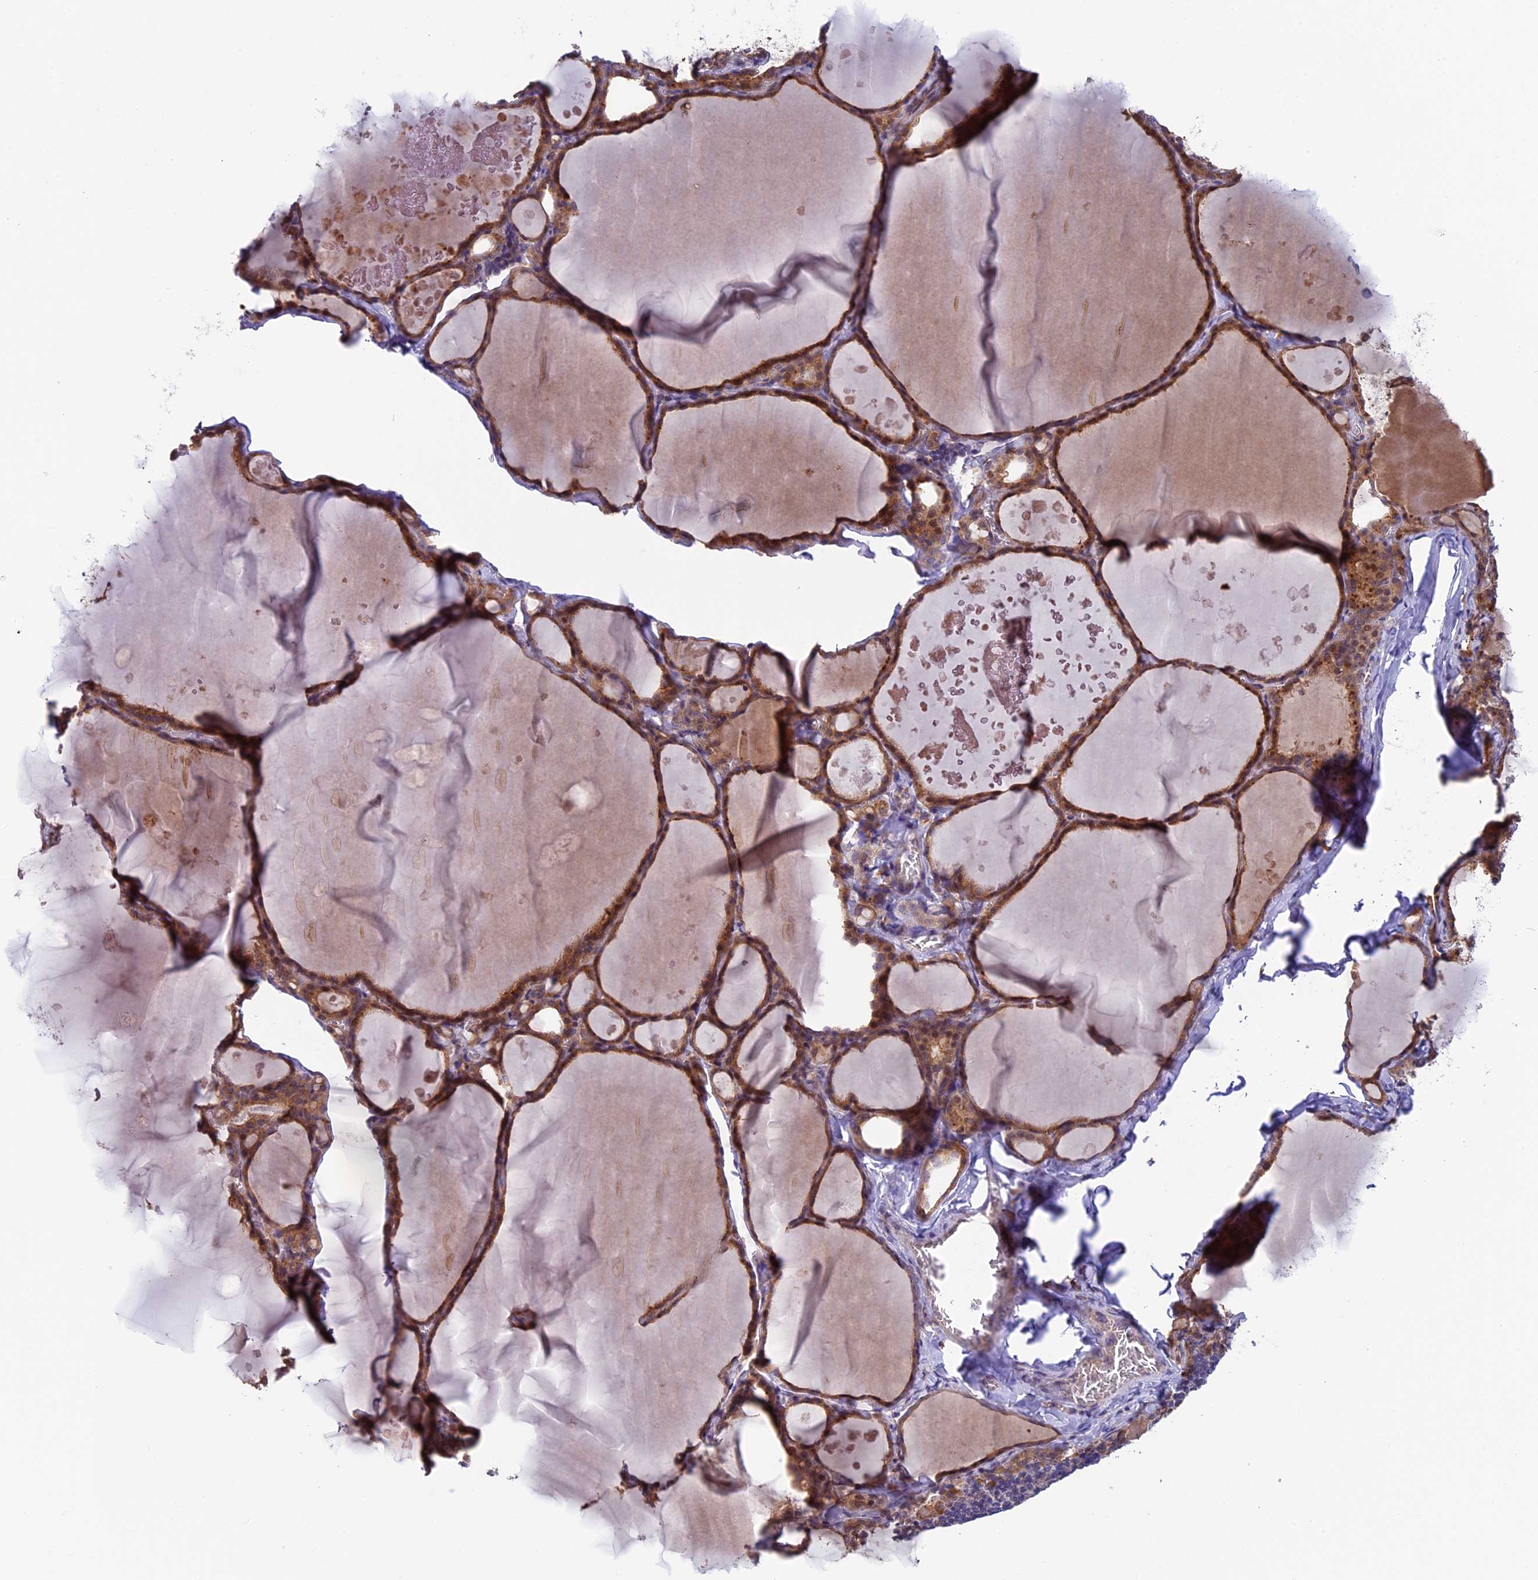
{"staining": {"intensity": "moderate", "quantity": ">75%", "location": "cytoplasmic/membranous"}, "tissue": "thyroid gland", "cell_type": "Glandular cells", "image_type": "normal", "snomed": [{"axis": "morphology", "description": "Normal tissue, NOS"}, {"axis": "topography", "description": "Thyroid gland"}], "caption": "The immunohistochemical stain shows moderate cytoplasmic/membranous expression in glandular cells of benign thyroid gland.", "gene": "CCDC9B", "patient": {"sex": "male", "age": 56}}